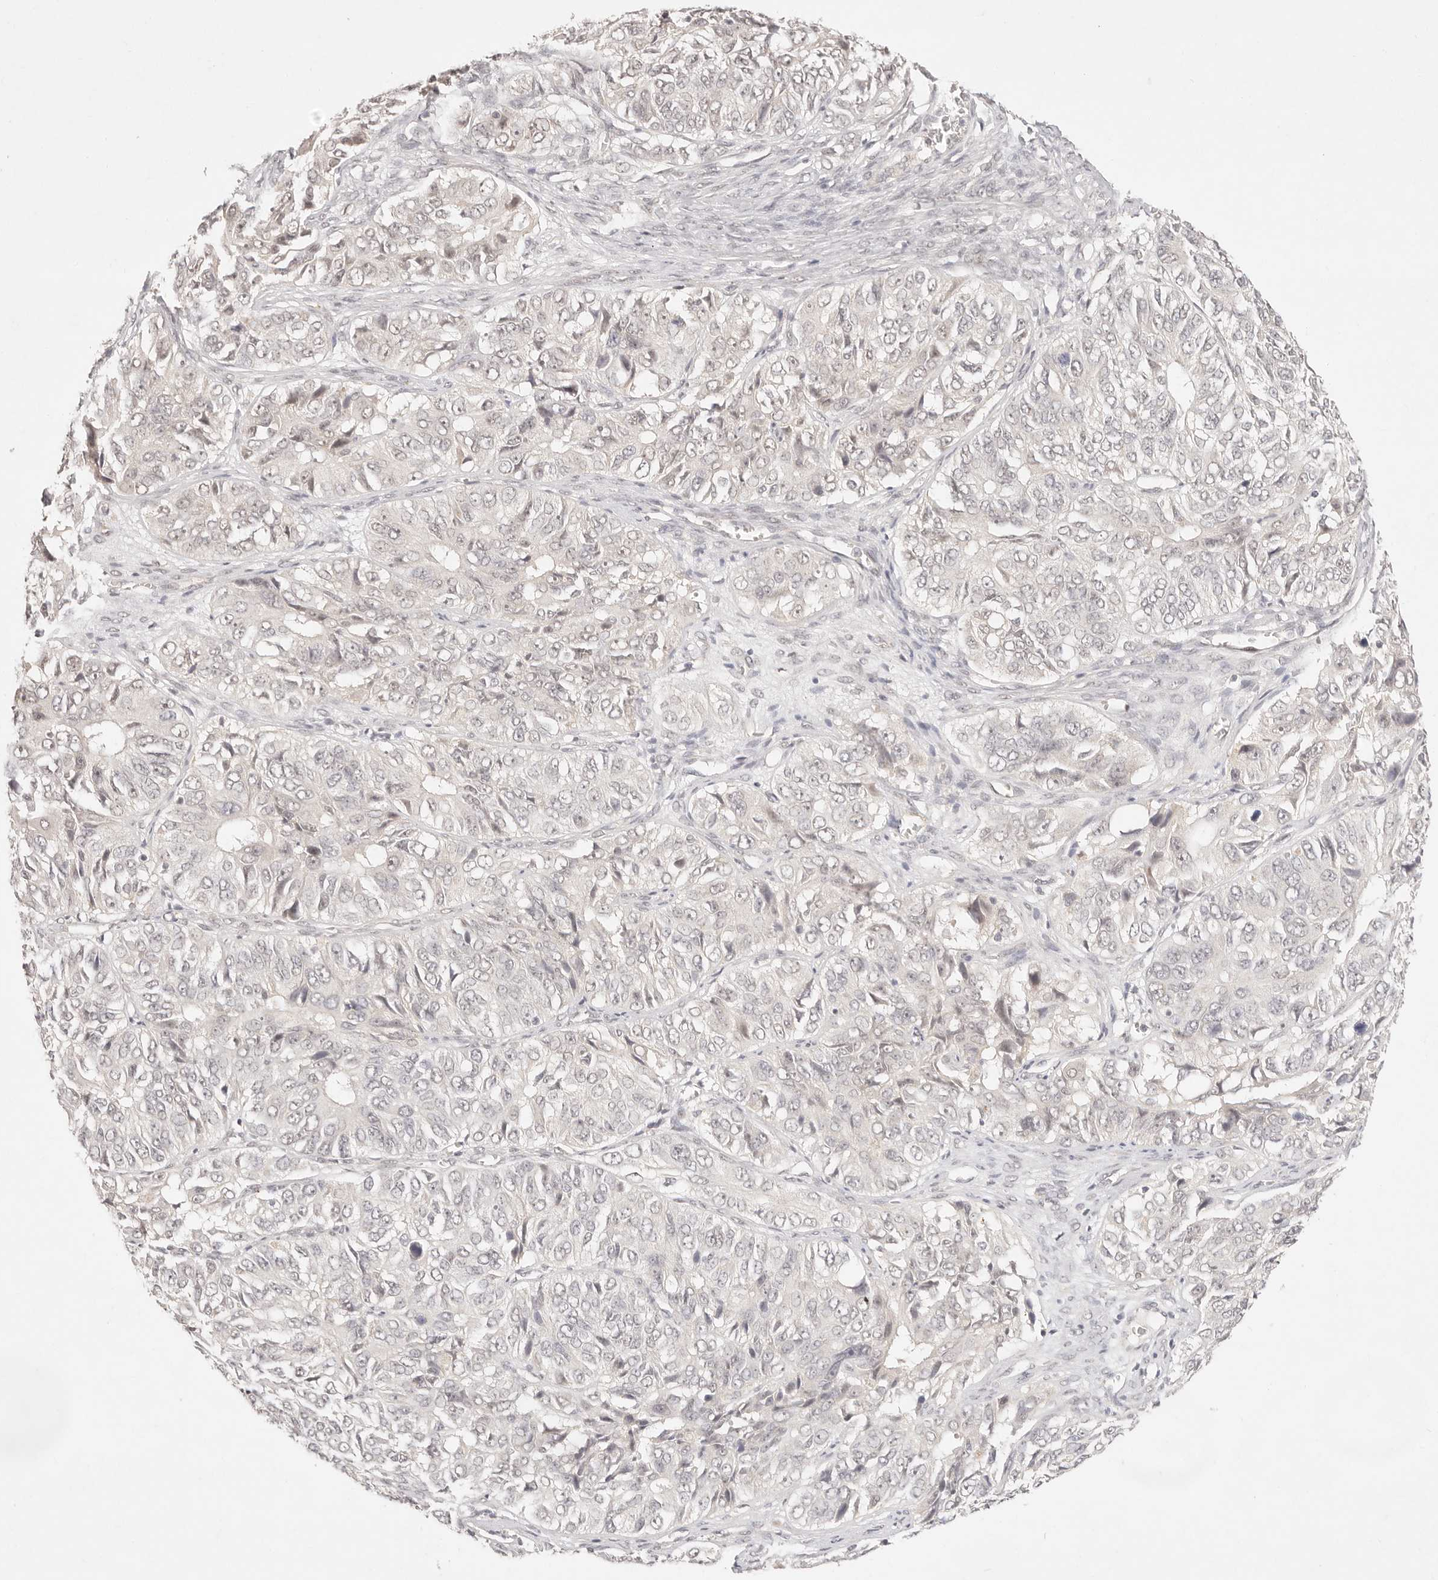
{"staining": {"intensity": "negative", "quantity": "none", "location": "none"}, "tissue": "ovarian cancer", "cell_type": "Tumor cells", "image_type": "cancer", "snomed": [{"axis": "morphology", "description": "Carcinoma, endometroid"}, {"axis": "topography", "description": "Ovary"}], "caption": "This is an immunohistochemistry histopathology image of ovarian cancer (endometroid carcinoma). There is no staining in tumor cells.", "gene": "GPR156", "patient": {"sex": "female", "age": 51}}